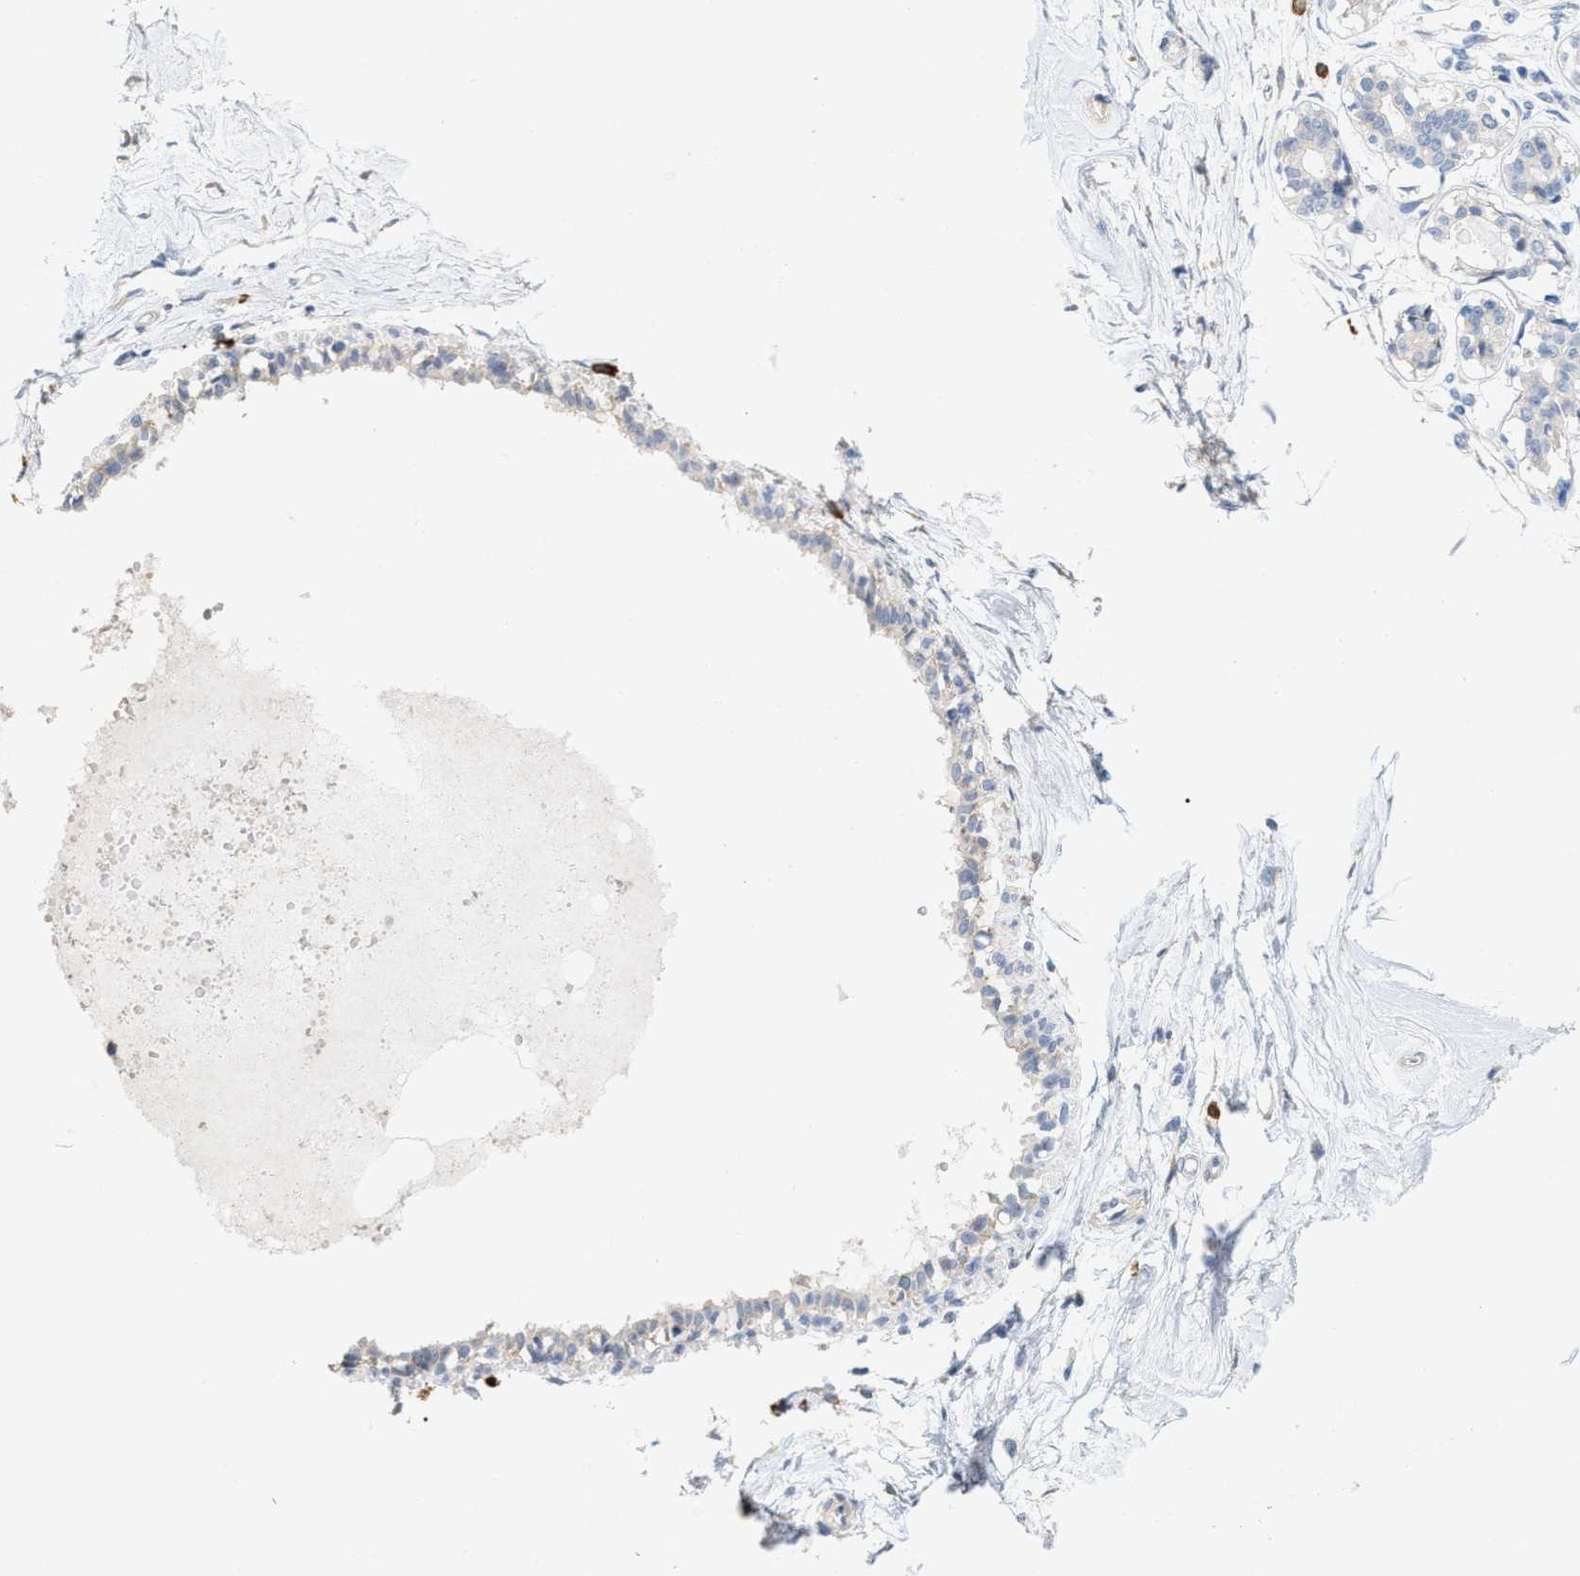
{"staining": {"intensity": "weak", "quantity": "<25%", "location": "cytoplasmic/membranous"}, "tissue": "breast", "cell_type": "Glandular cells", "image_type": "normal", "snomed": [{"axis": "morphology", "description": "Normal tissue, NOS"}, {"axis": "topography", "description": "Breast"}], "caption": "High power microscopy histopathology image of an immunohistochemistry histopathology image of benign breast, revealing no significant expression in glandular cells. (Stains: DAB (3,3'-diaminobenzidine) immunohistochemistry (IHC) with hematoxylin counter stain, Microscopy: brightfield microscopy at high magnification).", "gene": "RYR2", "patient": {"sex": "female", "age": 45}}